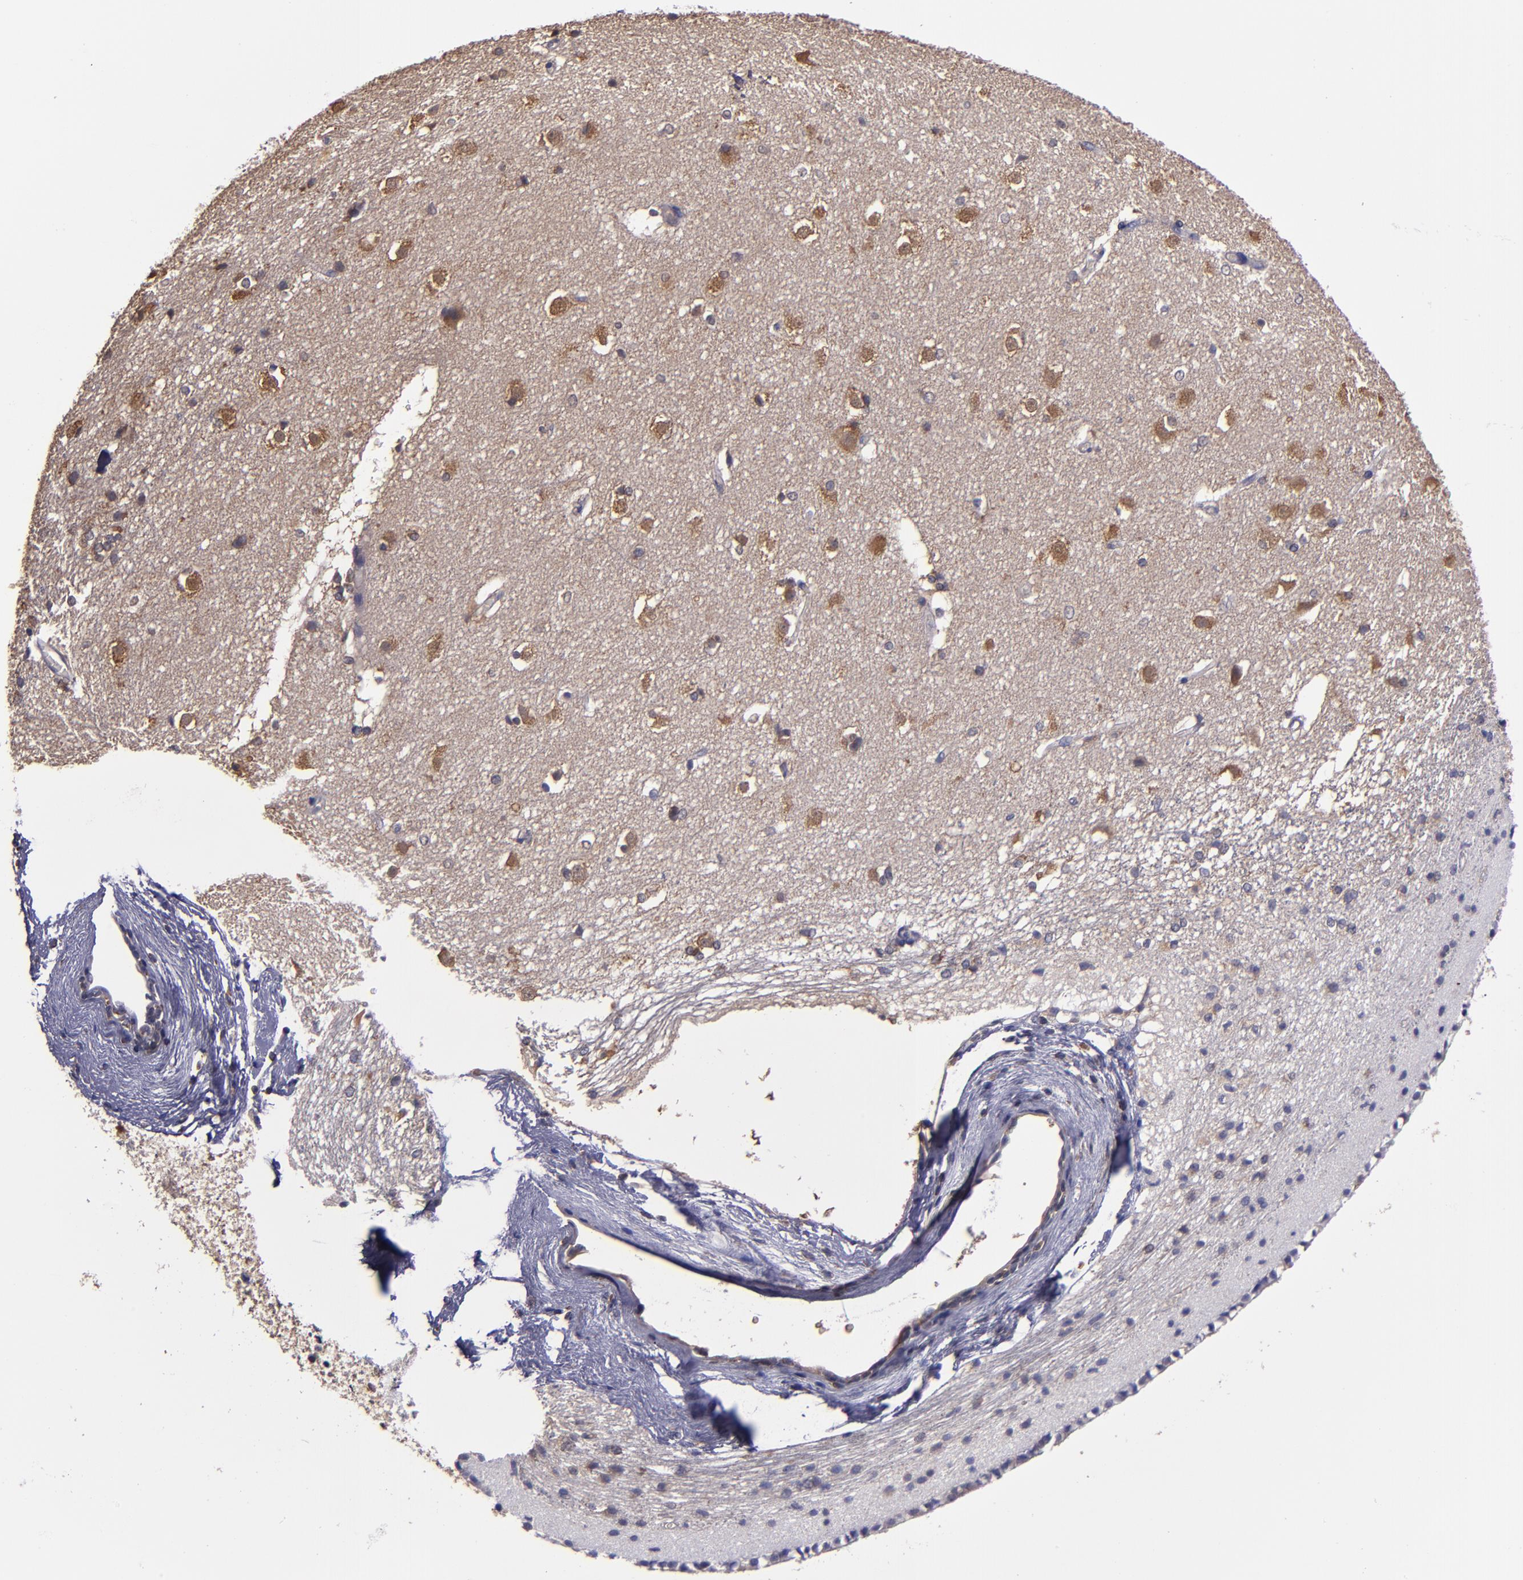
{"staining": {"intensity": "moderate", "quantity": "<25%", "location": "cytoplasmic/membranous"}, "tissue": "caudate", "cell_type": "Glial cells", "image_type": "normal", "snomed": [{"axis": "morphology", "description": "Normal tissue, NOS"}, {"axis": "topography", "description": "Lateral ventricle wall"}], "caption": "Immunohistochemical staining of benign human caudate displays moderate cytoplasmic/membranous protein positivity in approximately <25% of glial cells.", "gene": "CARS1", "patient": {"sex": "female", "age": 19}}